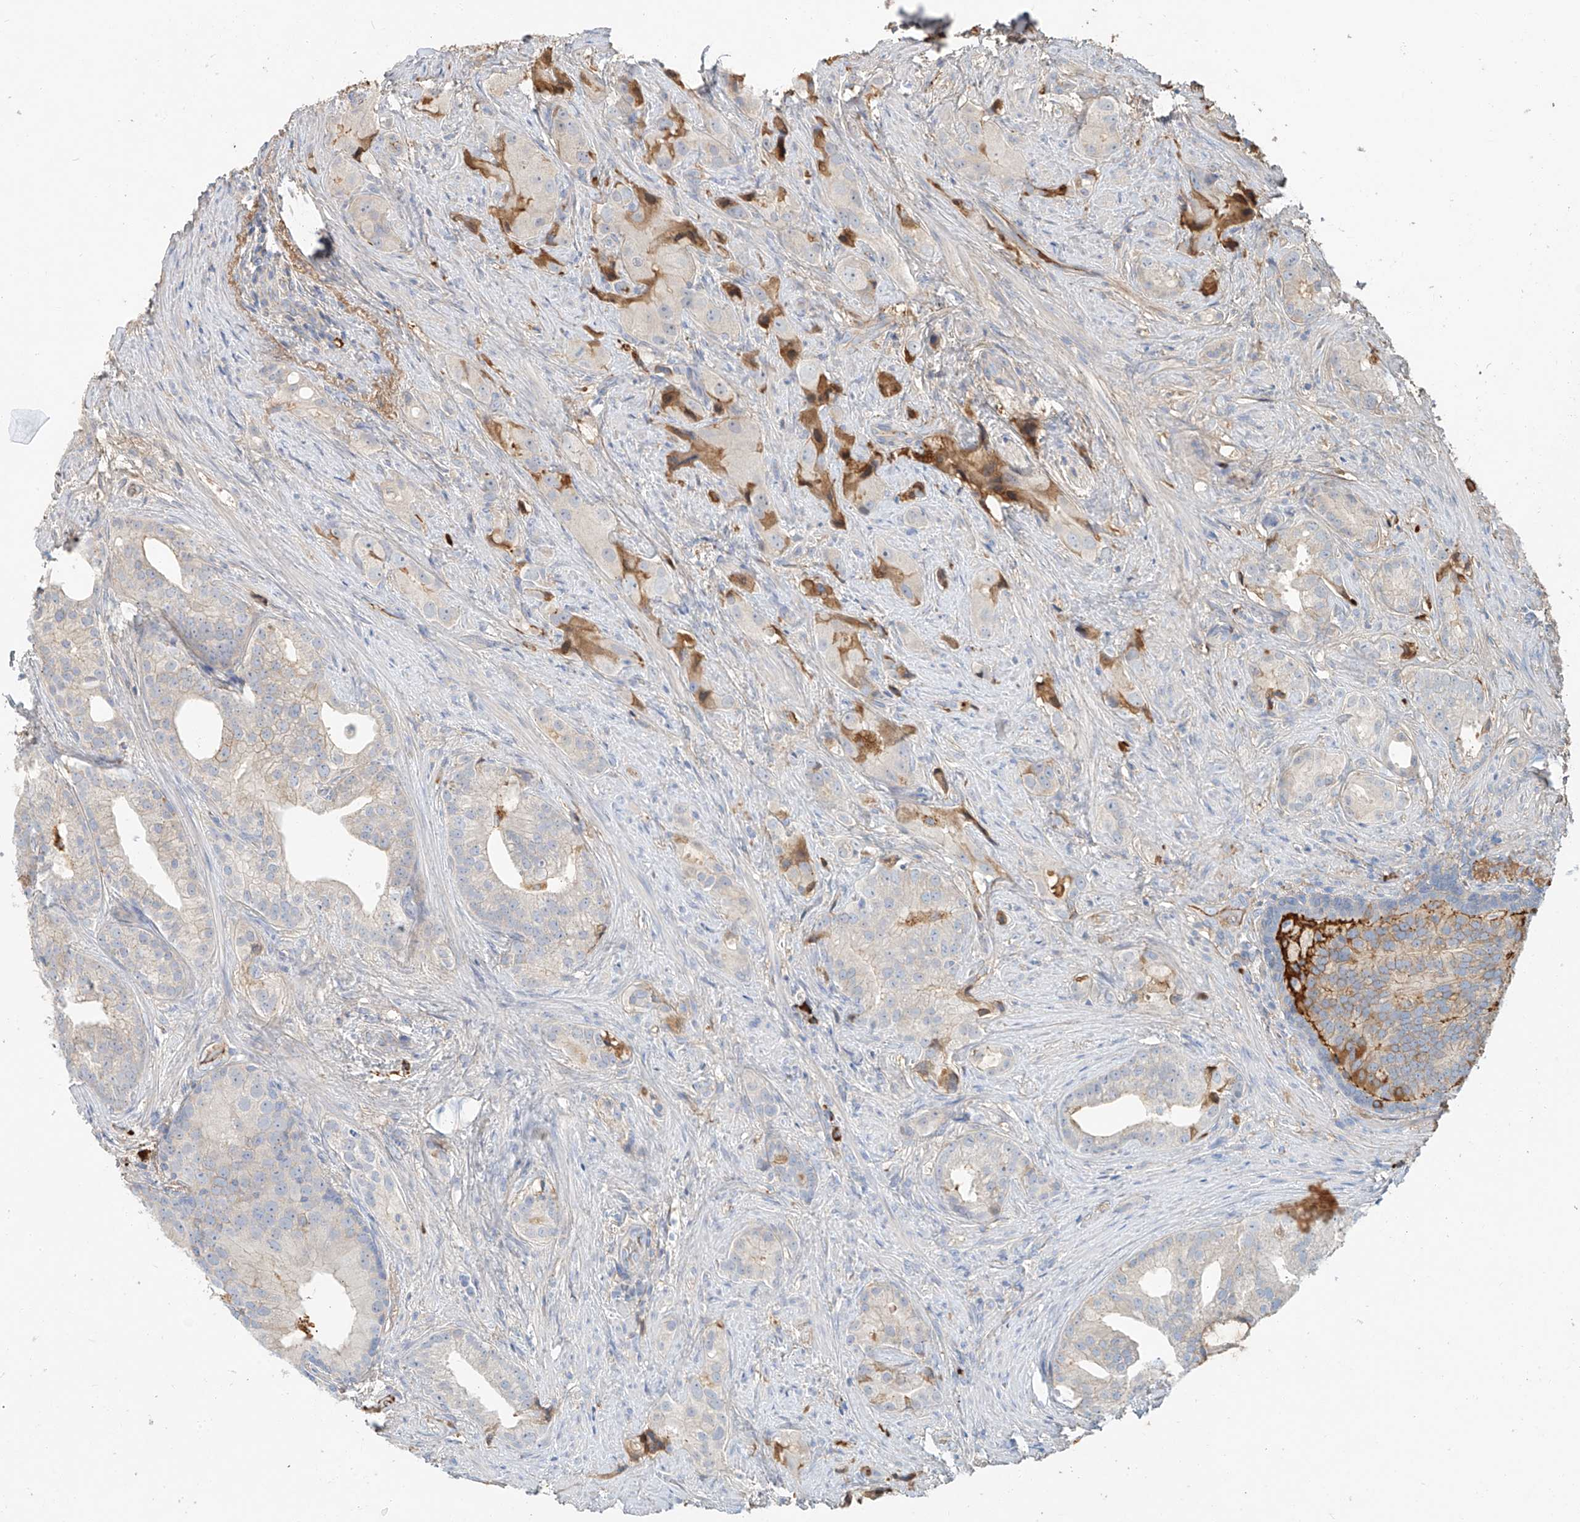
{"staining": {"intensity": "moderate", "quantity": "<25%", "location": "cytoplasmic/membranous"}, "tissue": "prostate cancer", "cell_type": "Tumor cells", "image_type": "cancer", "snomed": [{"axis": "morphology", "description": "Adenocarcinoma, Low grade"}, {"axis": "topography", "description": "Prostate"}], "caption": "Protein staining displays moderate cytoplasmic/membranous staining in about <25% of tumor cells in prostate cancer (adenocarcinoma (low-grade)).", "gene": "ZFP30", "patient": {"sex": "male", "age": 71}}